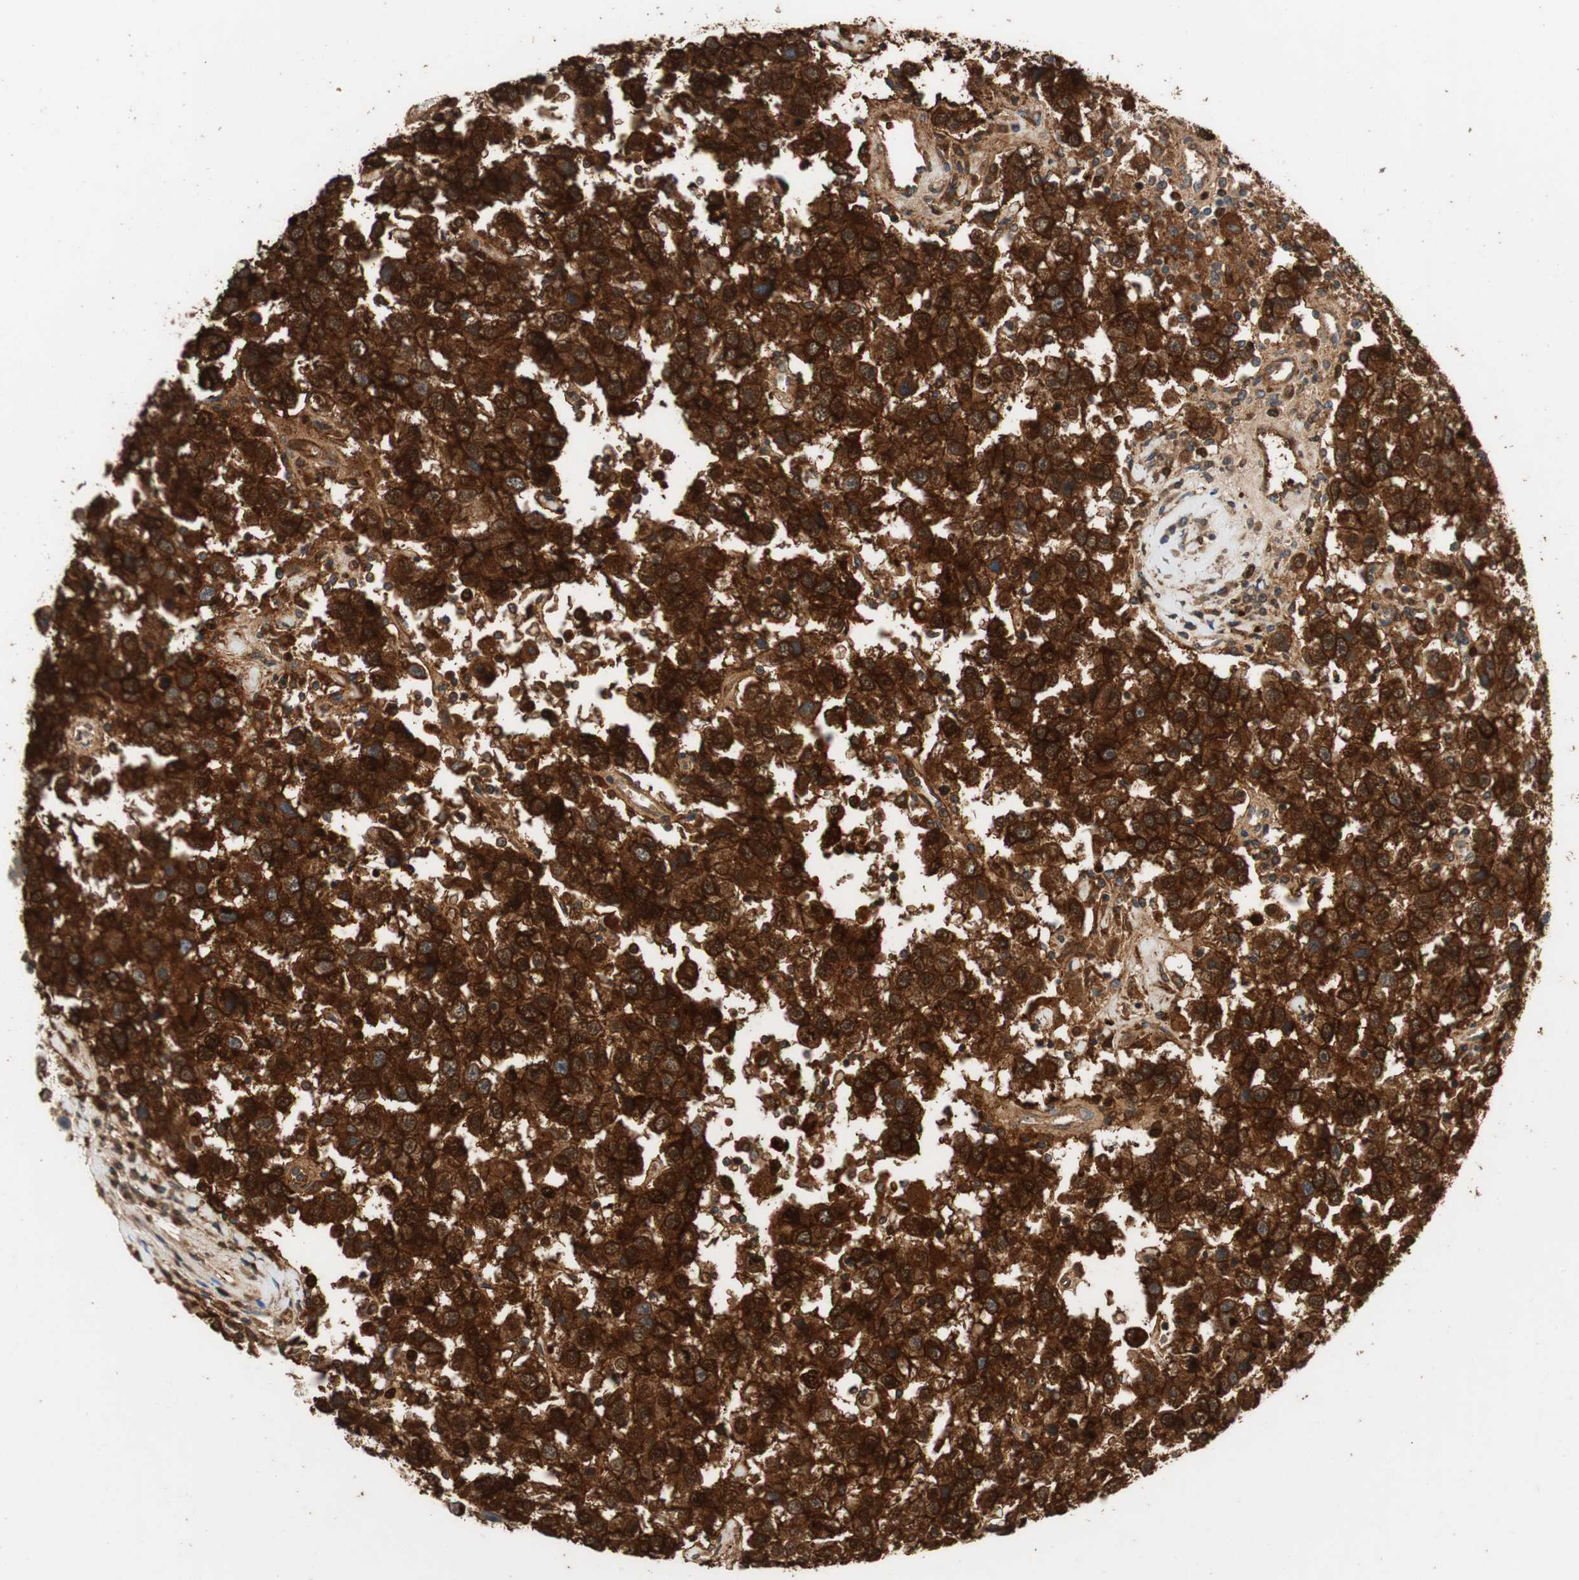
{"staining": {"intensity": "strong", "quantity": ">75%", "location": "cytoplasmic/membranous"}, "tissue": "testis cancer", "cell_type": "Tumor cells", "image_type": "cancer", "snomed": [{"axis": "morphology", "description": "Seminoma, NOS"}, {"axis": "topography", "description": "Testis"}], "caption": "Protein staining by immunohistochemistry (IHC) shows strong cytoplasmic/membranous expression in about >75% of tumor cells in testis seminoma. The protein of interest is shown in brown color, while the nuclei are stained blue.", "gene": "ALPL", "patient": {"sex": "male", "age": 41}}